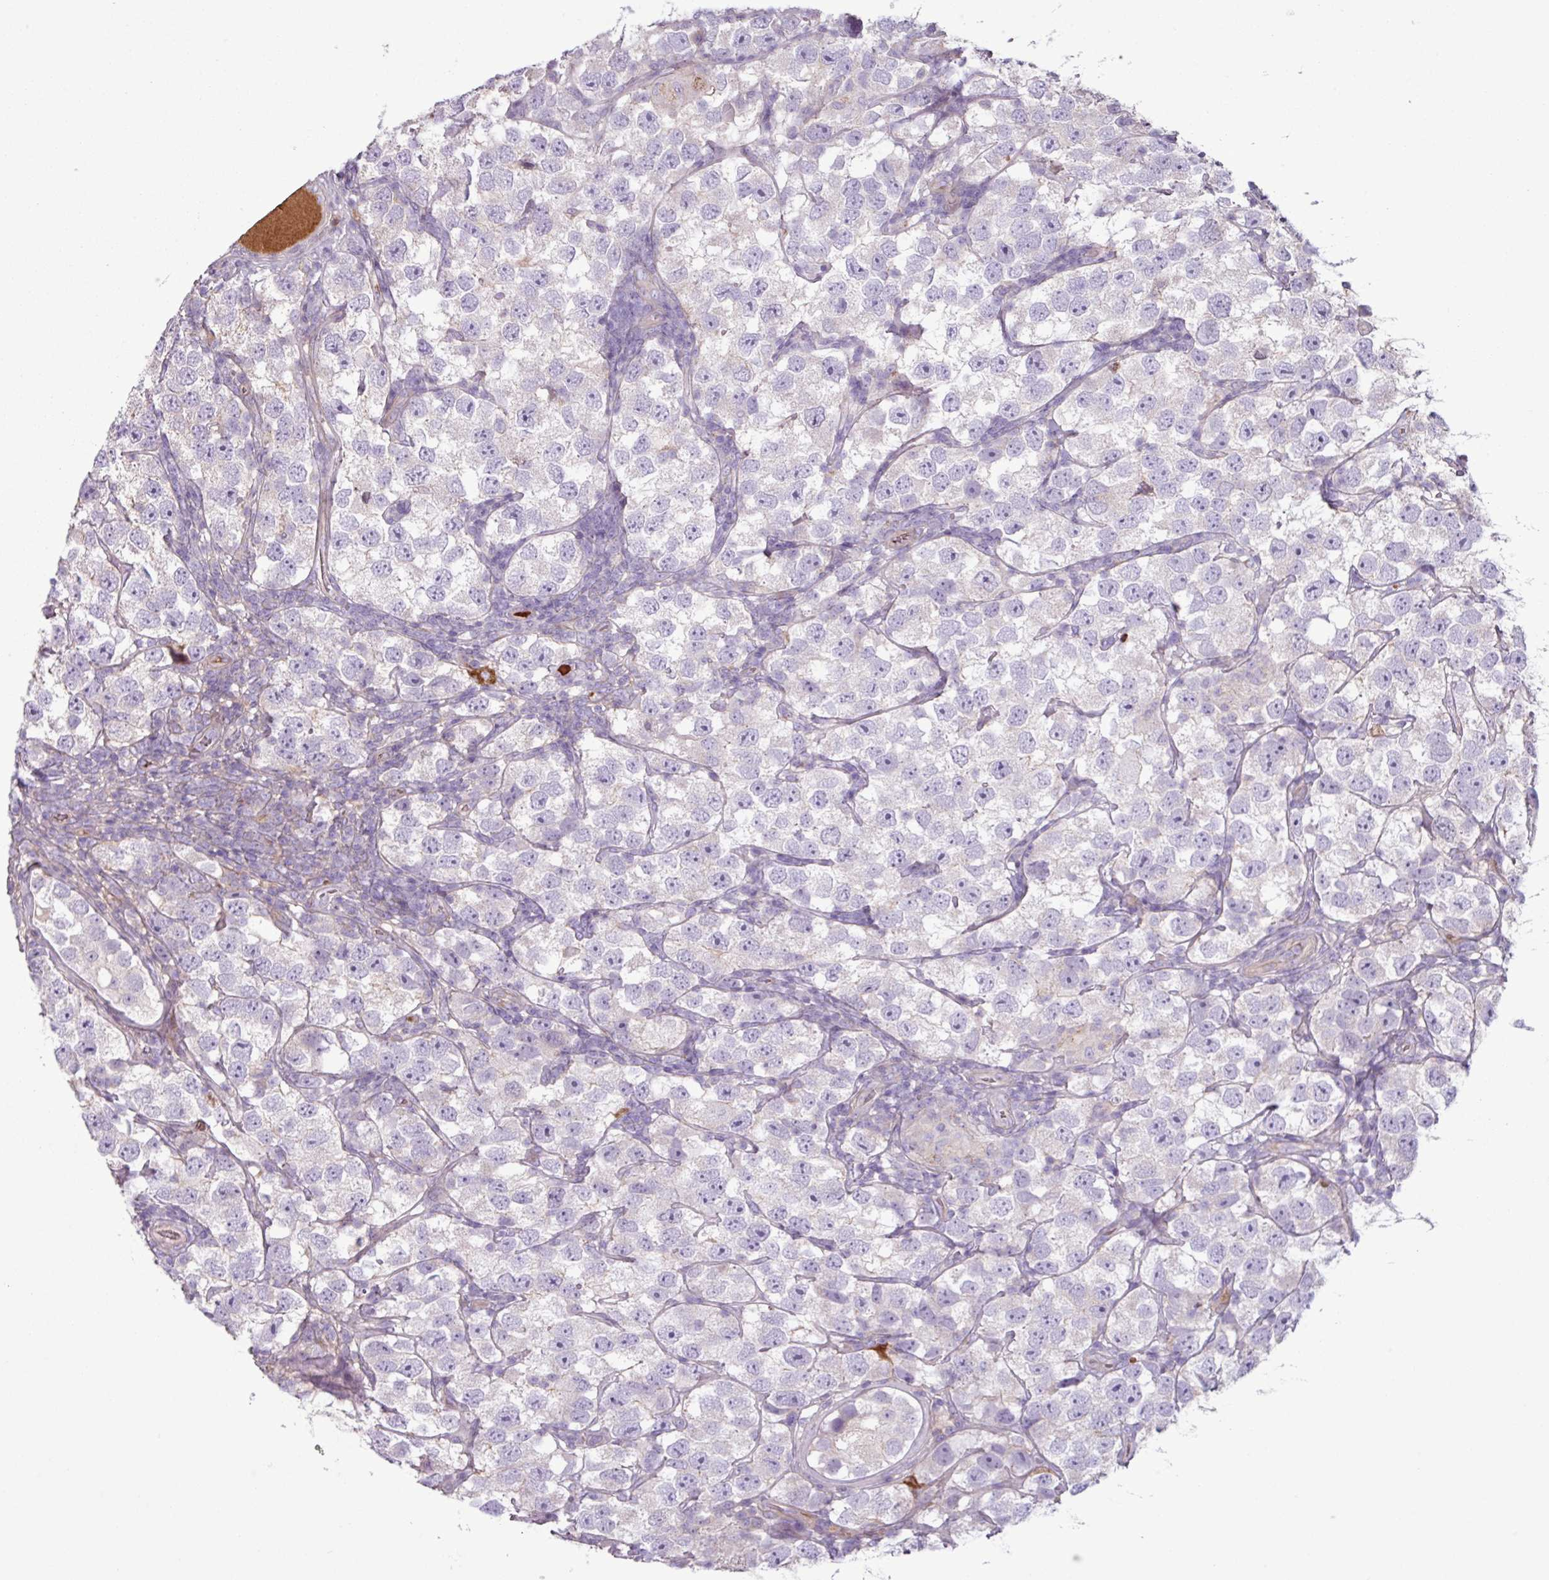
{"staining": {"intensity": "negative", "quantity": "none", "location": "none"}, "tissue": "testis cancer", "cell_type": "Tumor cells", "image_type": "cancer", "snomed": [{"axis": "morphology", "description": "Seminoma, NOS"}, {"axis": "topography", "description": "Testis"}], "caption": "A high-resolution histopathology image shows IHC staining of testis cancer, which exhibits no significant positivity in tumor cells.", "gene": "C4B", "patient": {"sex": "male", "age": 26}}